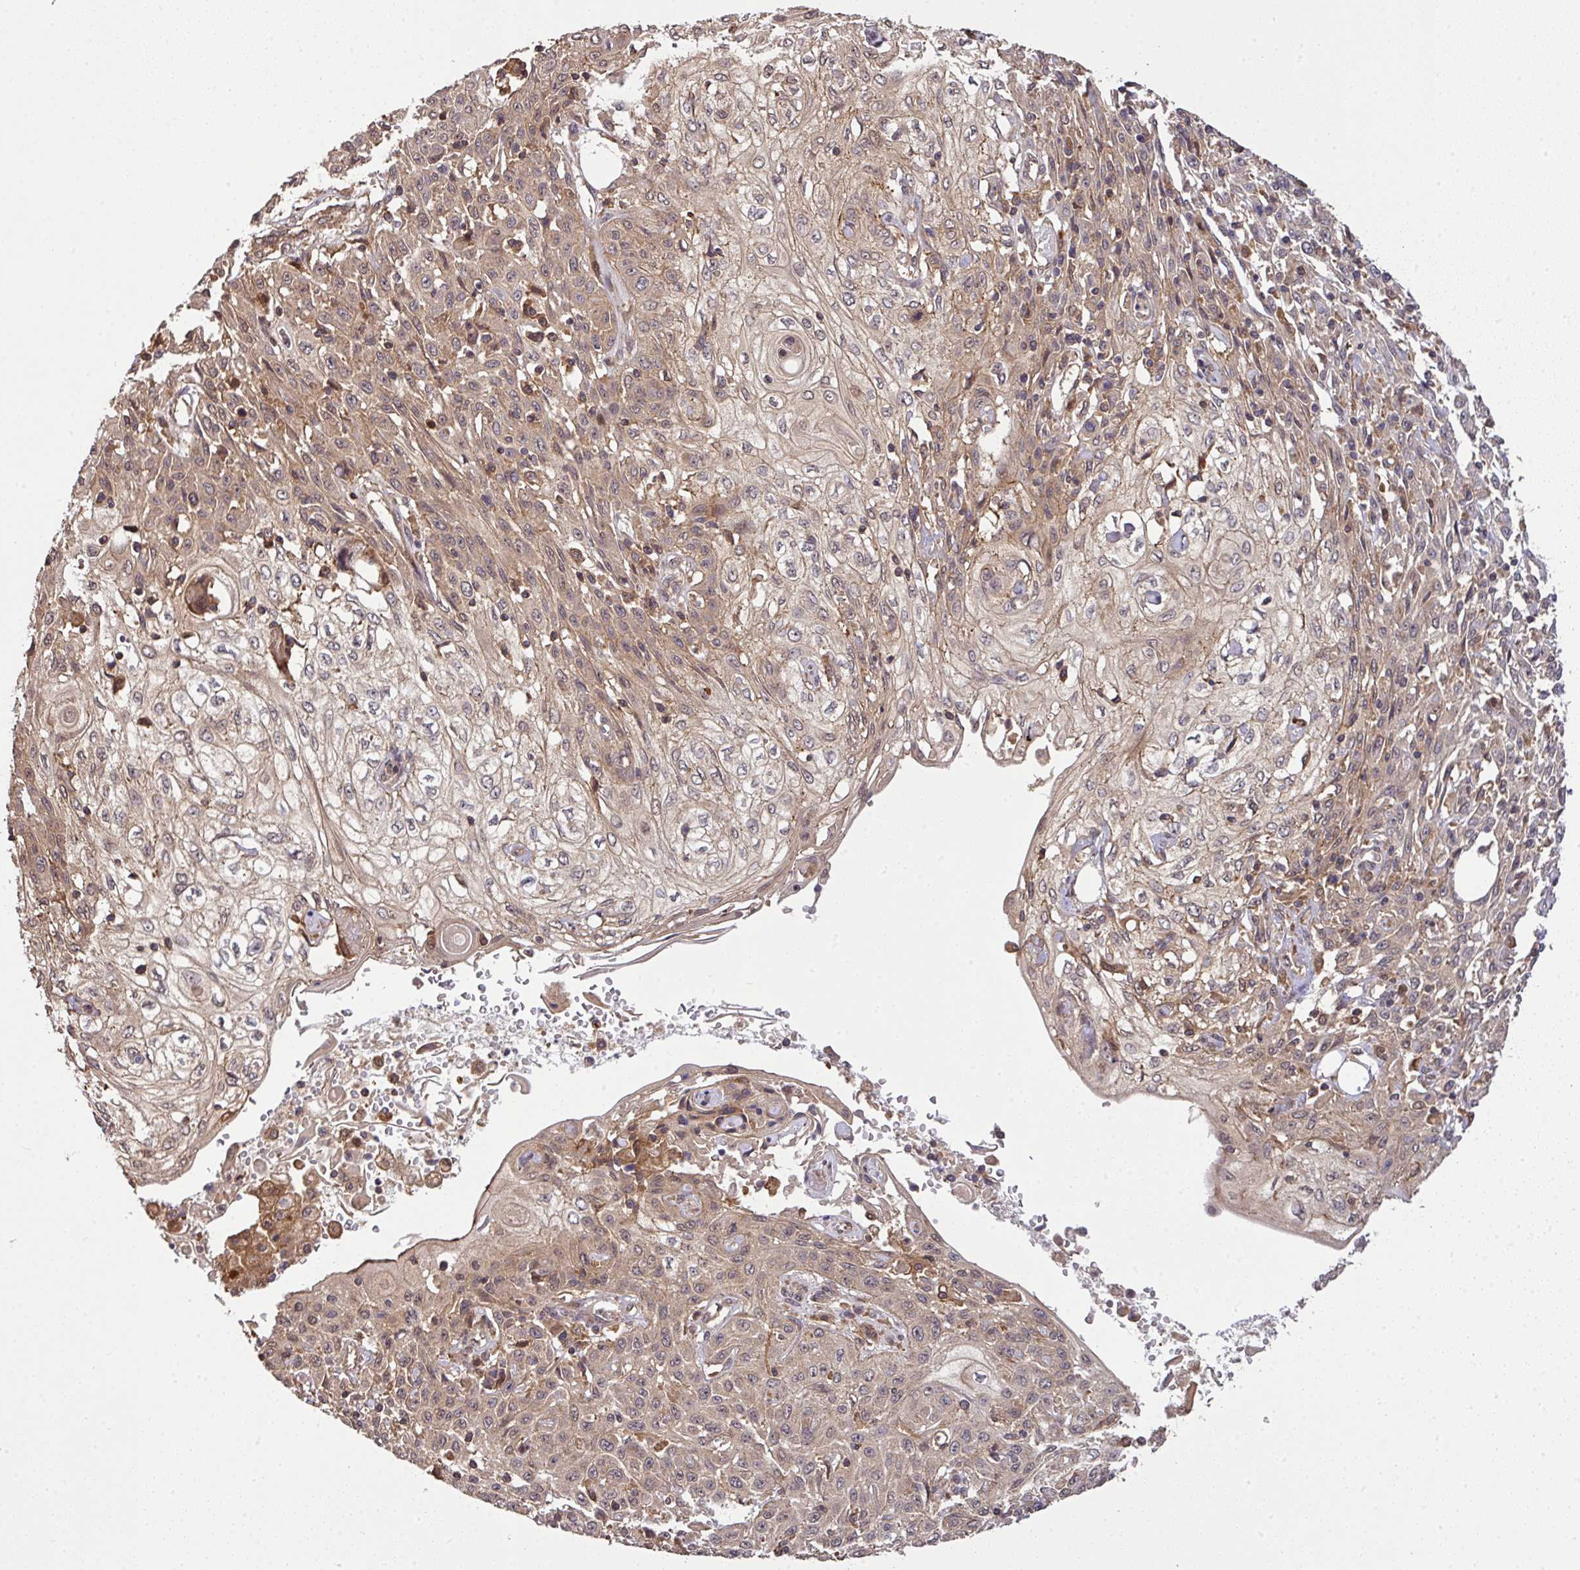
{"staining": {"intensity": "weak", "quantity": "25%-75%", "location": "cytoplasmic/membranous,nuclear"}, "tissue": "skin cancer", "cell_type": "Tumor cells", "image_type": "cancer", "snomed": [{"axis": "morphology", "description": "Squamous cell carcinoma, NOS"}, {"axis": "morphology", "description": "Squamous cell carcinoma, metastatic, NOS"}, {"axis": "topography", "description": "Skin"}, {"axis": "topography", "description": "Lymph node"}], "caption": "There is low levels of weak cytoplasmic/membranous and nuclear staining in tumor cells of squamous cell carcinoma (skin), as demonstrated by immunohistochemical staining (brown color).", "gene": "ARPIN", "patient": {"sex": "male", "age": 75}}